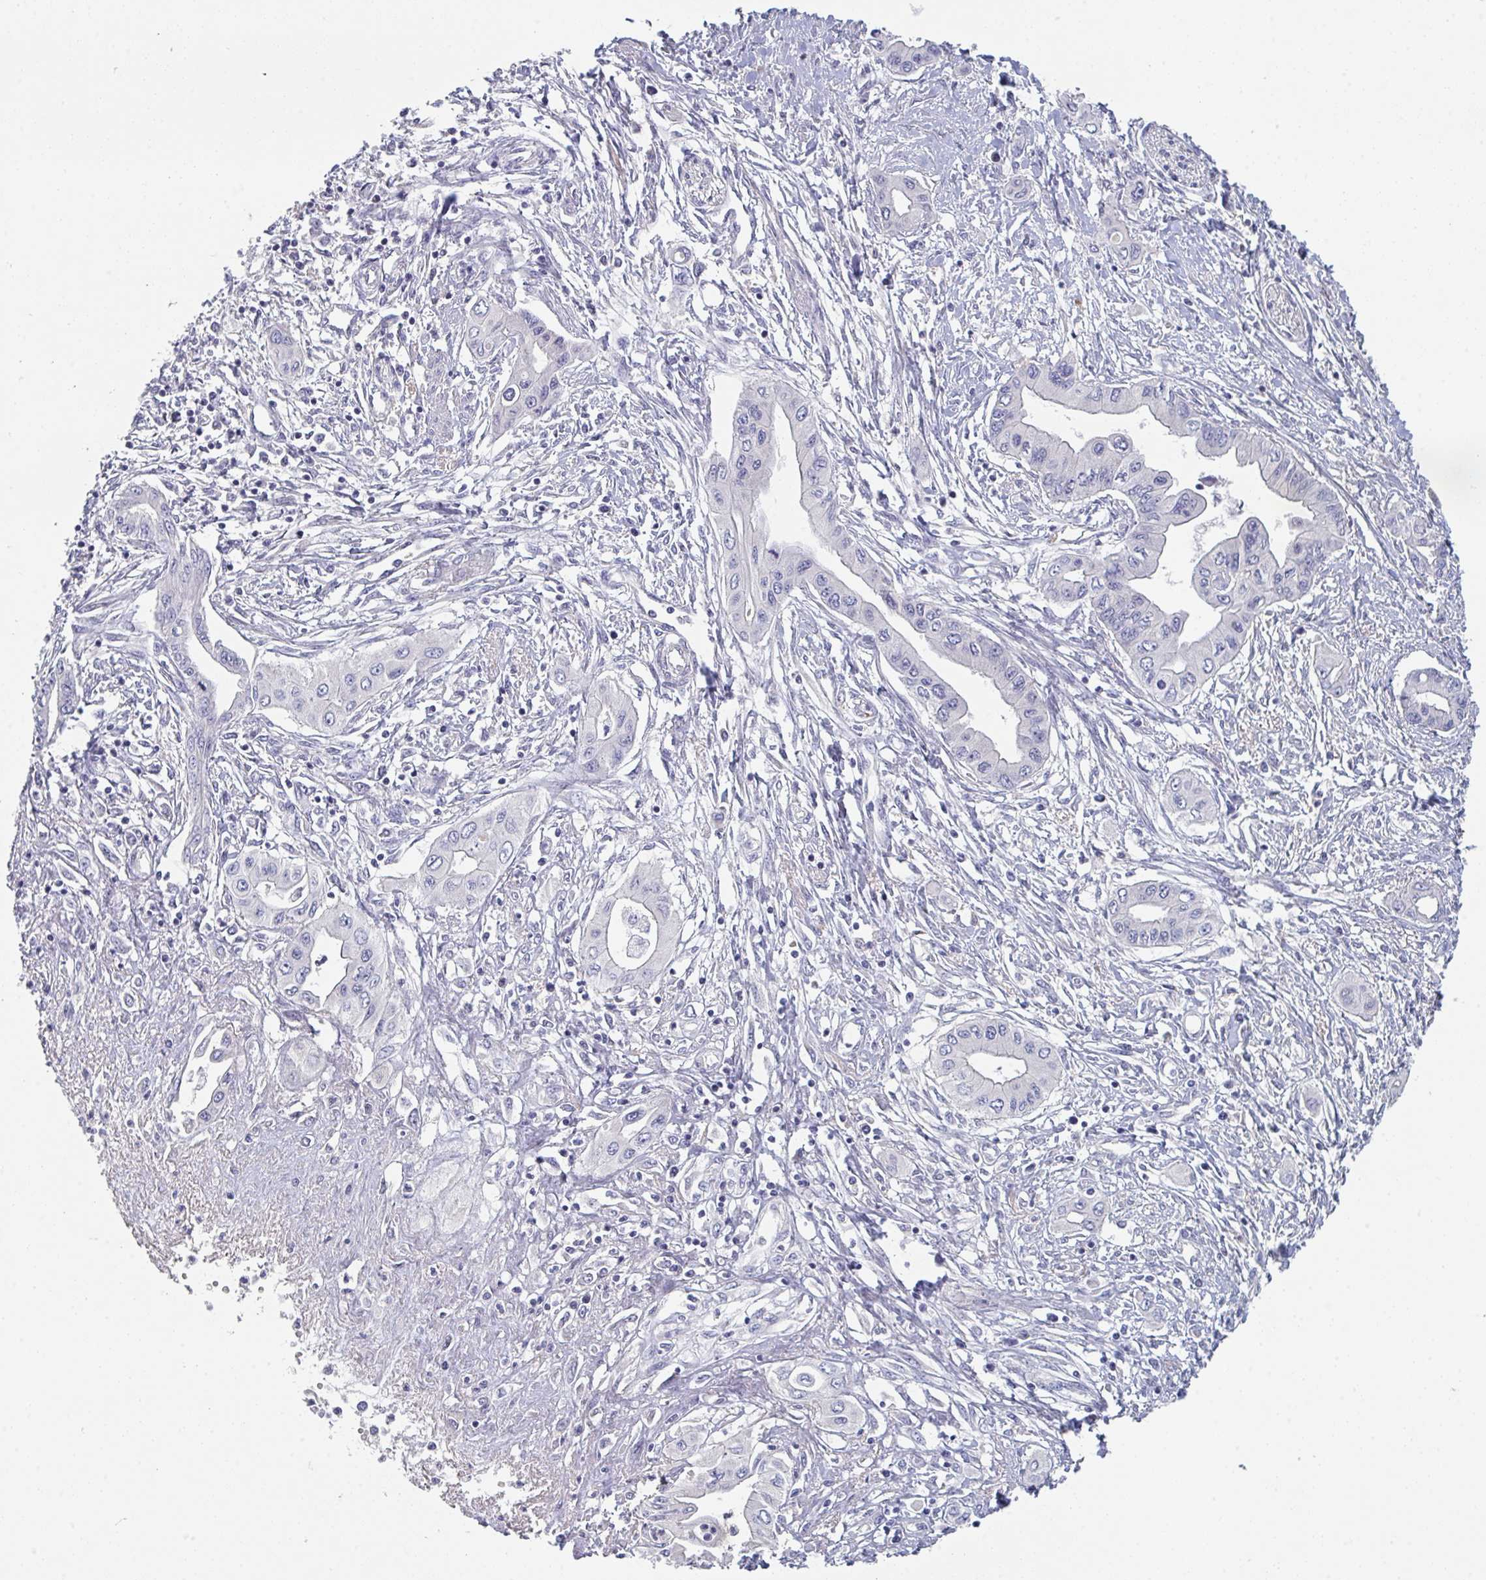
{"staining": {"intensity": "negative", "quantity": "none", "location": "none"}, "tissue": "pancreatic cancer", "cell_type": "Tumor cells", "image_type": "cancer", "snomed": [{"axis": "morphology", "description": "Adenocarcinoma, NOS"}, {"axis": "topography", "description": "Pancreas"}], "caption": "An immunohistochemistry (IHC) image of adenocarcinoma (pancreatic) is shown. There is no staining in tumor cells of adenocarcinoma (pancreatic). Brightfield microscopy of immunohistochemistry (IHC) stained with DAB (brown) and hematoxylin (blue), captured at high magnification.", "gene": "HGFAC", "patient": {"sex": "female", "age": 62}}